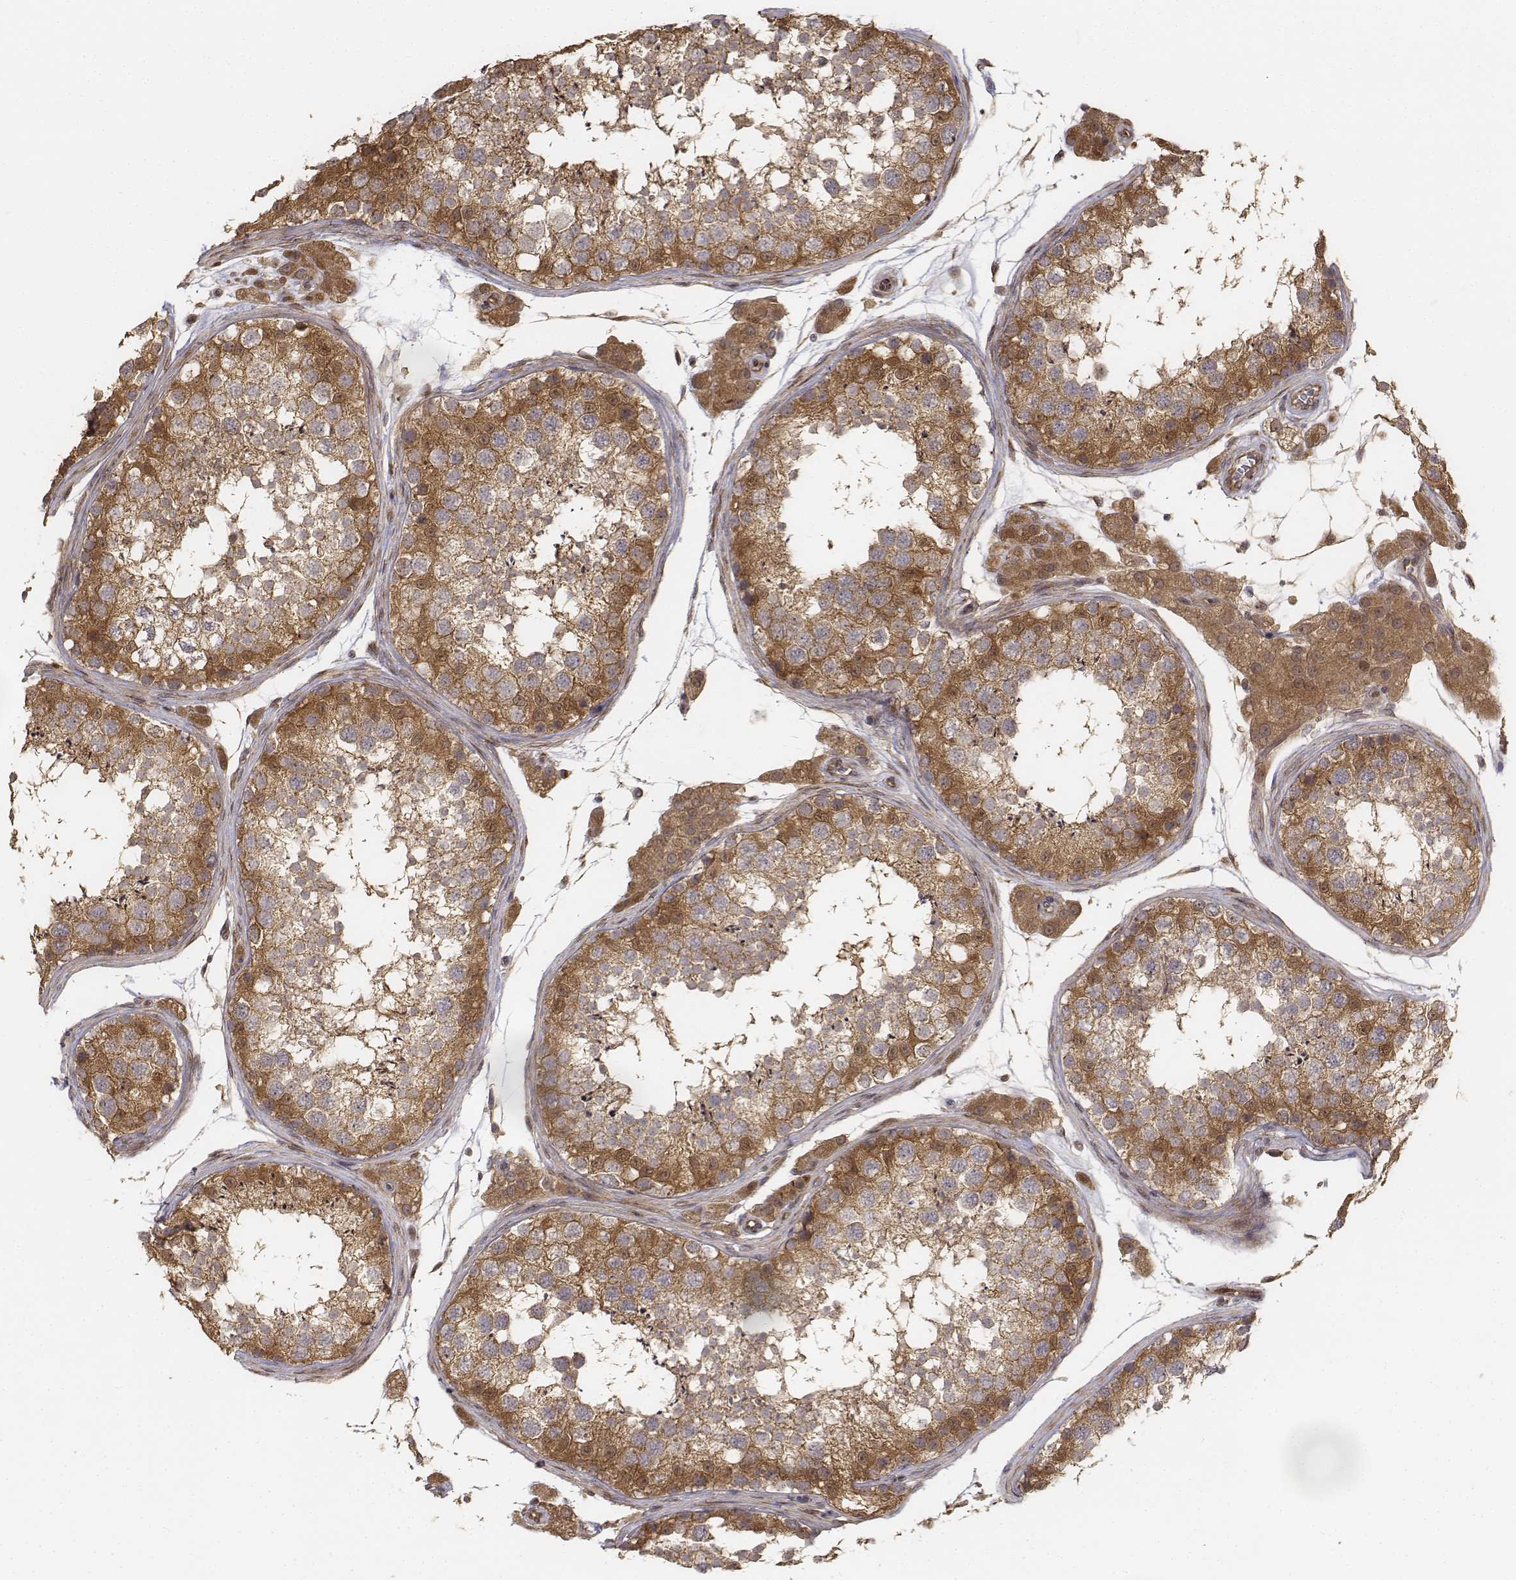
{"staining": {"intensity": "moderate", "quantity": ">75%", "location": "cytoplasmic/membranous"}, "tissue": "testis", "cell_type": "Cells in seminiferous ducts", "image_type": "normal", "snomed": [{"axis": "morphology", "description": "Normal tissue, NOS"}, {"axis": "topography", "description": "Testis"}], "caption": "High-magnification brightfield microscopy of benign testis stained with DAB (3,3'-diaminobenzidine) (brown) and counterstained with hematoxylin (blue). cells in seminiferous ducts exhibit moderate cytoplasmic/membranous expression is appreciated in about>75% of cells.", "gene": "FBXO21", "patient": {"sex": "male", "age": 41}}